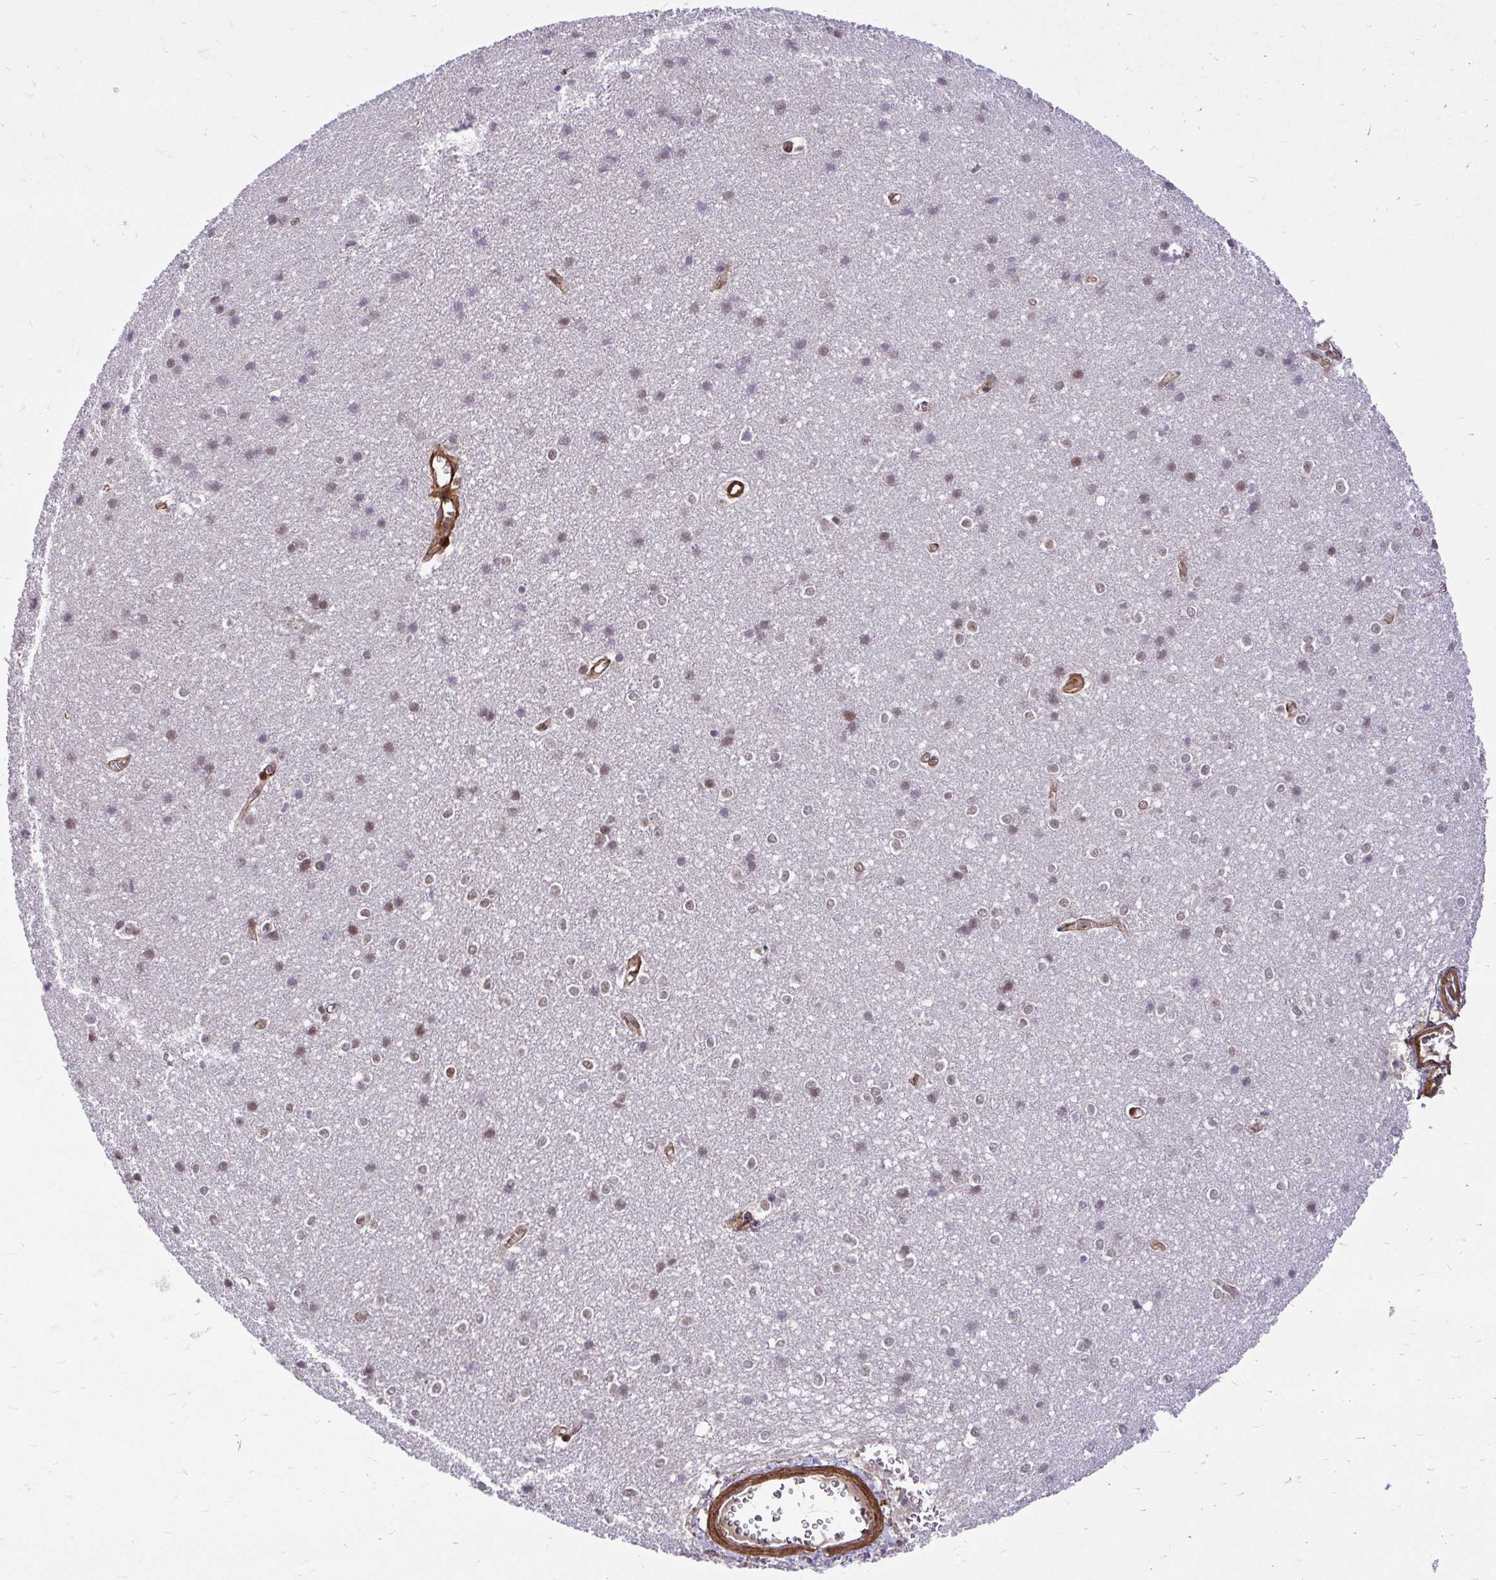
{"staining": {"intensity": "strong", "quantity": "25%-75%", "location": "cytoplasmic/membranous,nuclear"}, "tissue": "cerebral cortex", "cell_type": "Endothelial cells", "image_type": "normal", "snomed": [{"axis": "morphology", "description": "Normal tissue, NOS"}, {"axis": "topography", "description": "Cerebral cortex"}], "caption": "Immunohistochemical staining of normal human cerebral cortex reveals 25%-75% levels of strong cytoplasmic/membranous,nuclear protein expression in about 25%-75% of endothelial cells.", "gene": "TRIP6", "patient": {"sex": "male", "age": 37}}